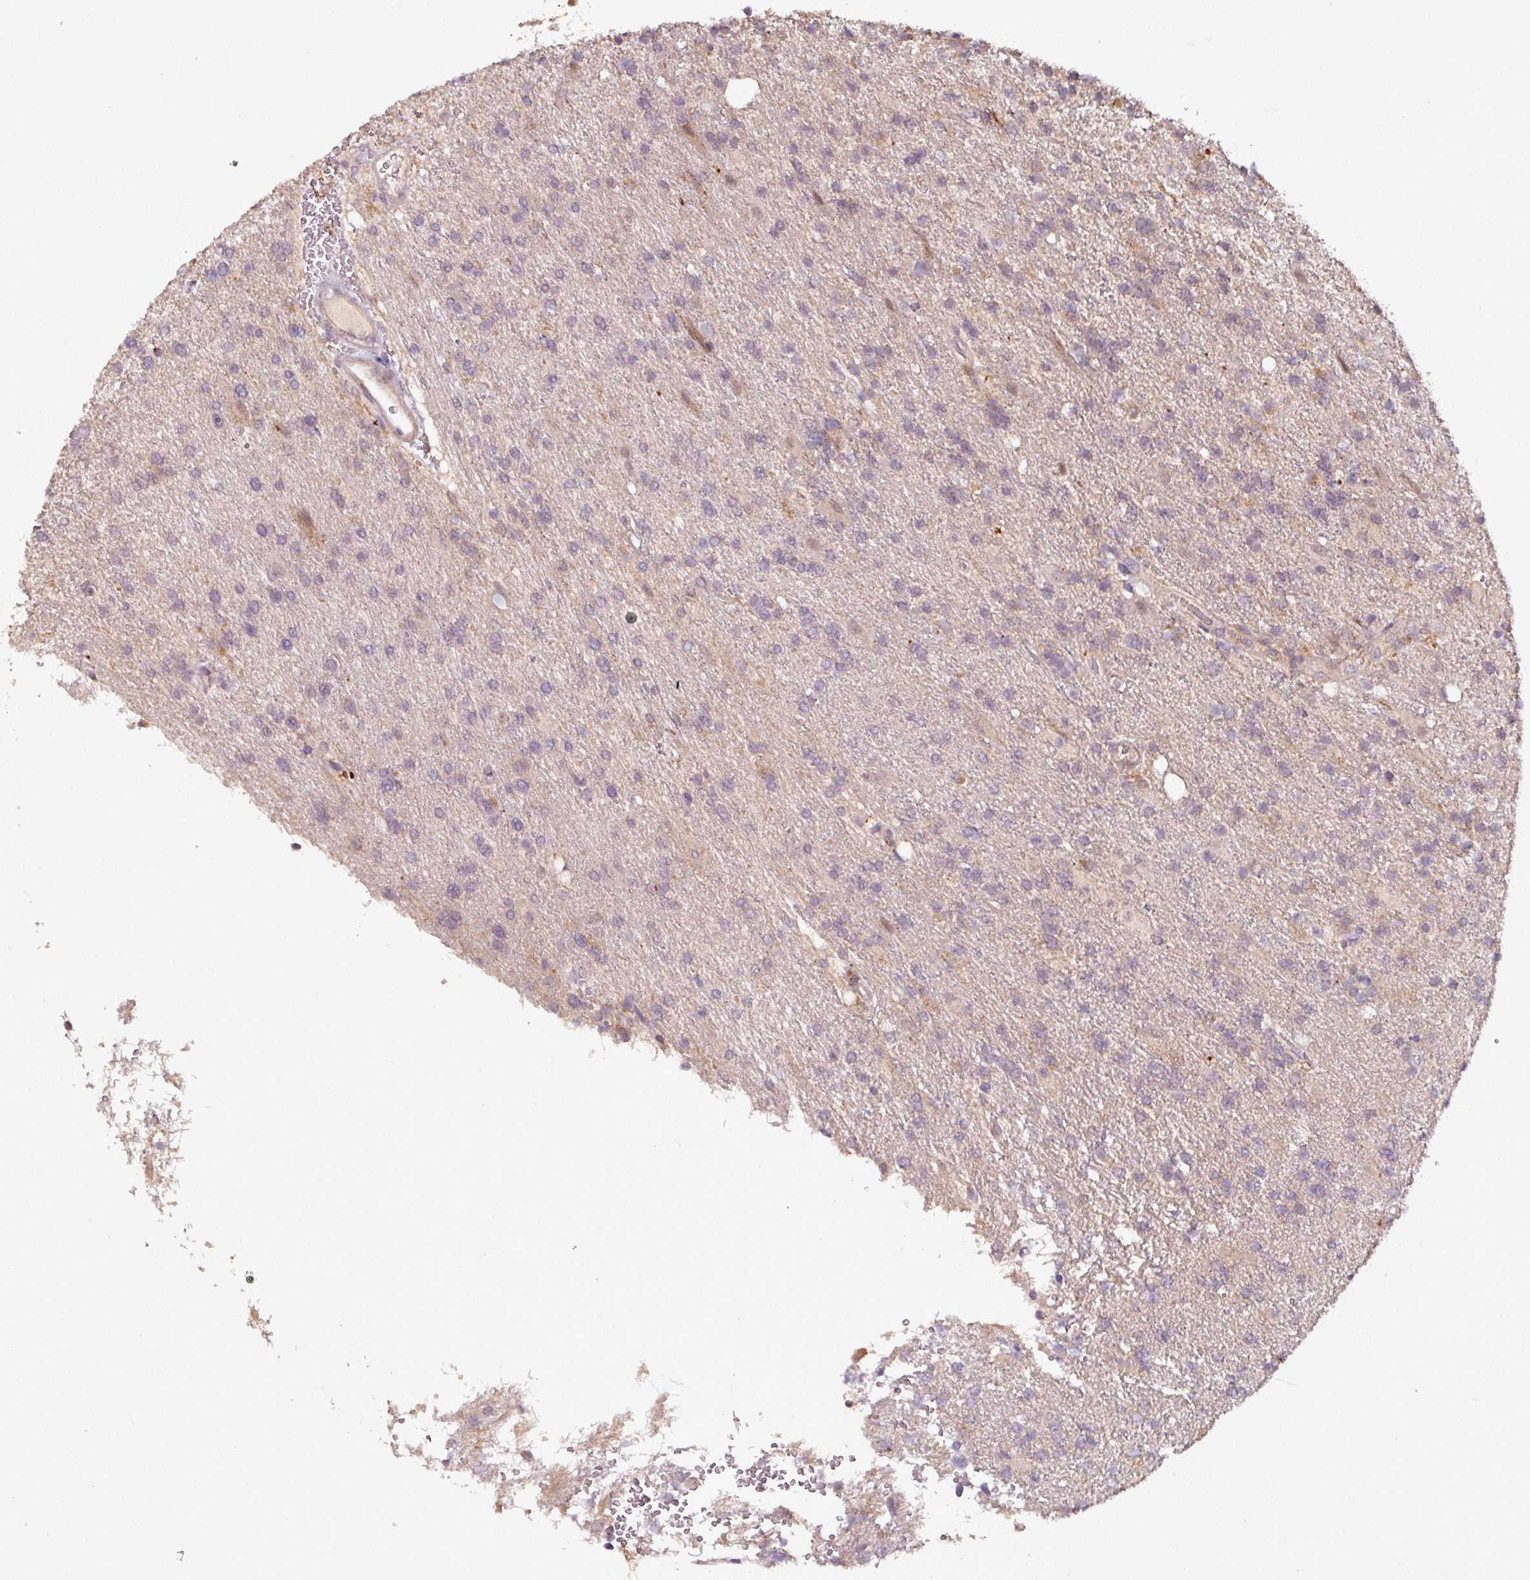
{"staining": {"intensity": "negative", "quantity": "none", "location": "none"}, "tissue": "glioma", "cell_type": "Tumor cells", "image_type": "cancer", "snomed": [{"axis": "morphology", "description": "Glioma, malignant, High grade"}, {"axis": "topography", "description": "Brain"}], "caption": "This is an IHC image of malignant high-grade glioma. There is no staining in tumor cells.", "gene": "OR6B1", "patient": {"sex": "male", "age": 56}}